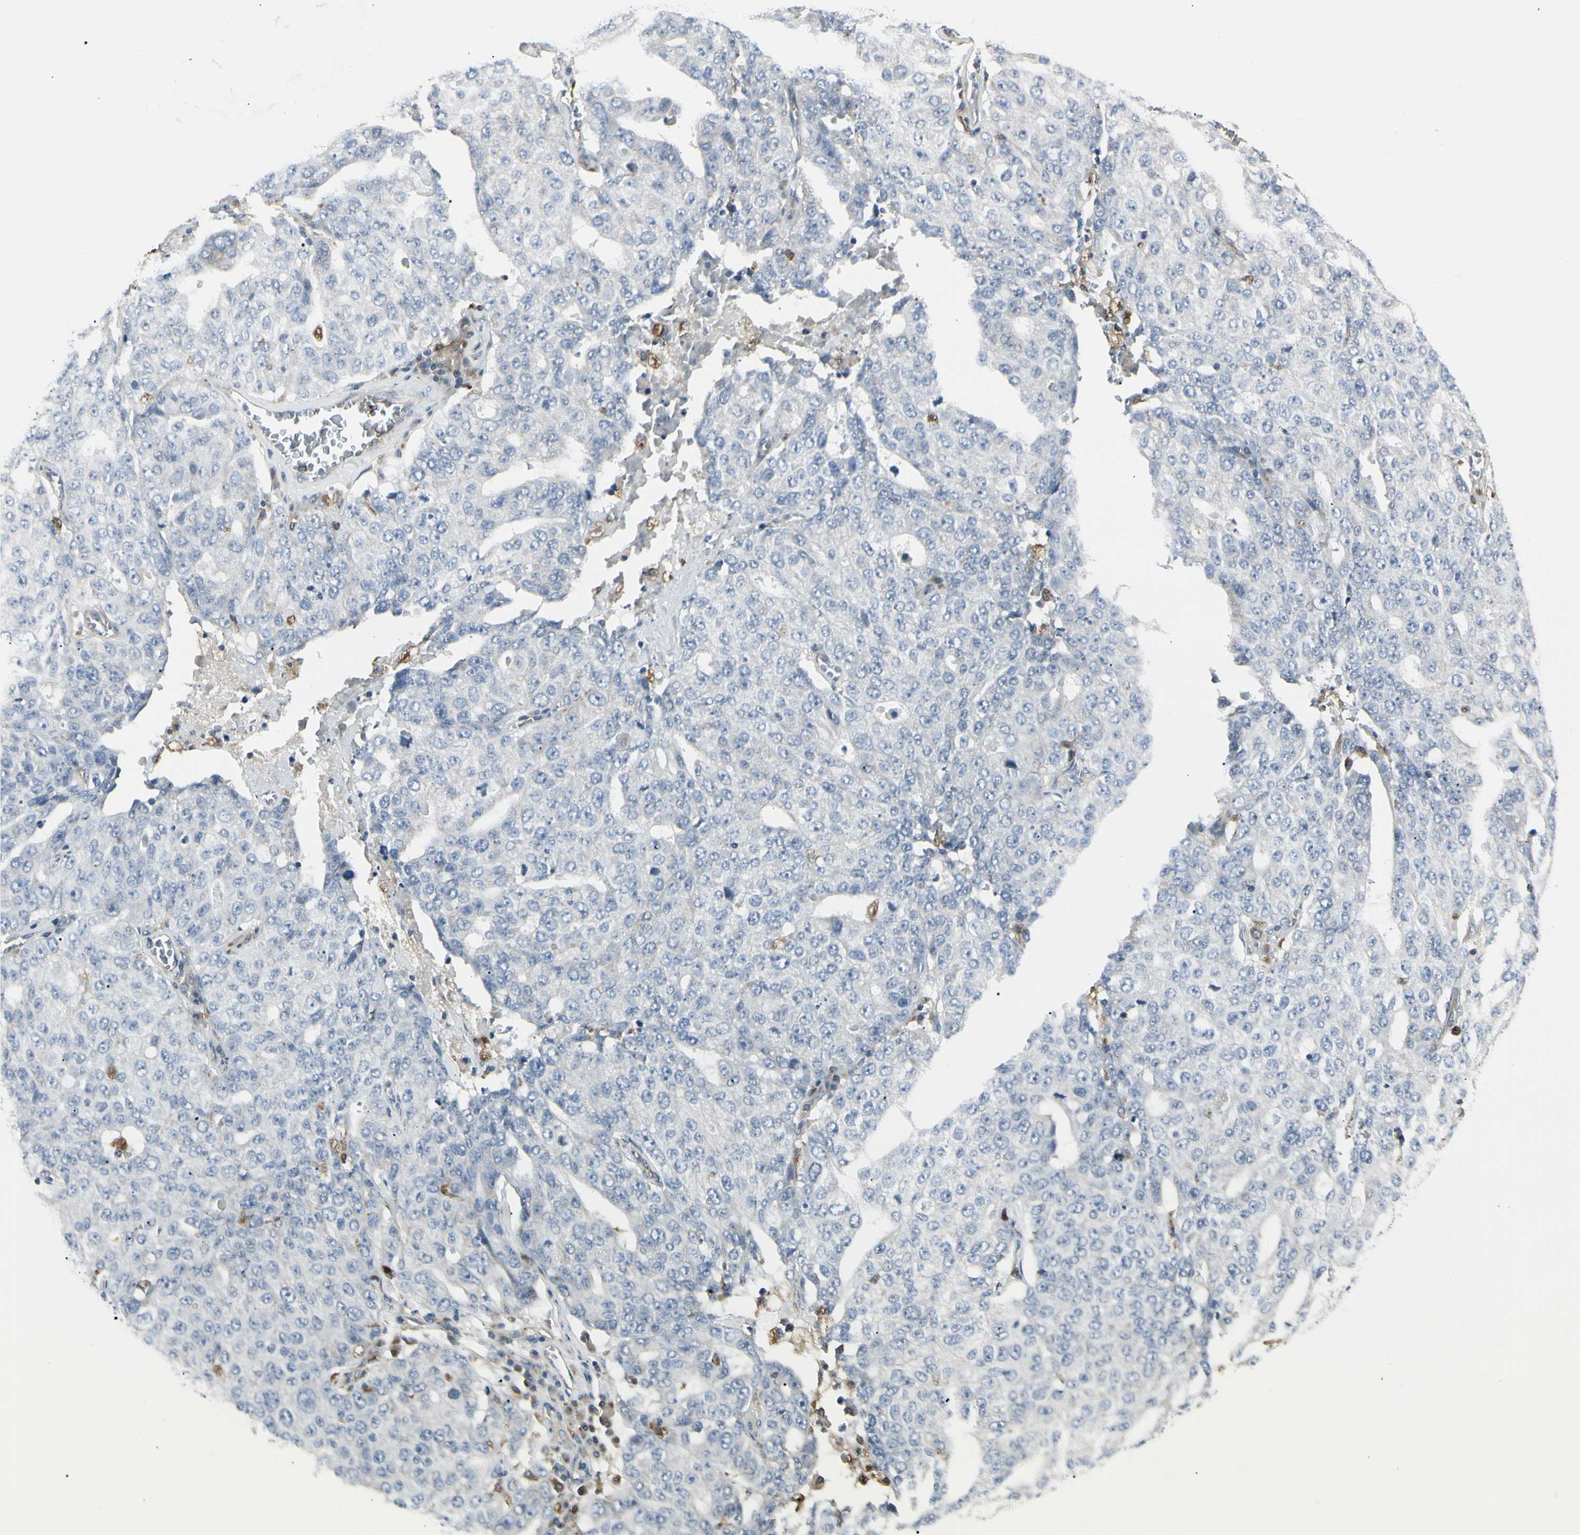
{"staining": {"intensity": "negative", "quantity": "none", "location": "none"}, "tissue": "ovarian cancer", "cell_type": "Tumor cells", "image_type": "cancer", "snomed": [{"axis": "morphology", "description": "Carcinoma, endometroid"}, {"axis": "topography", "description": "Ovary"}], "caption": "Immunohistochemistry image of neoplastic tissue: ovarian cancer (endometroid carcinoma) stained with DAB (3,3'-diaminobenzidine) demonstrates no significant protein staining in tumor cells.", "gene": "ATP6V1B2", "patient": {"sex": "female", "age": 62}}